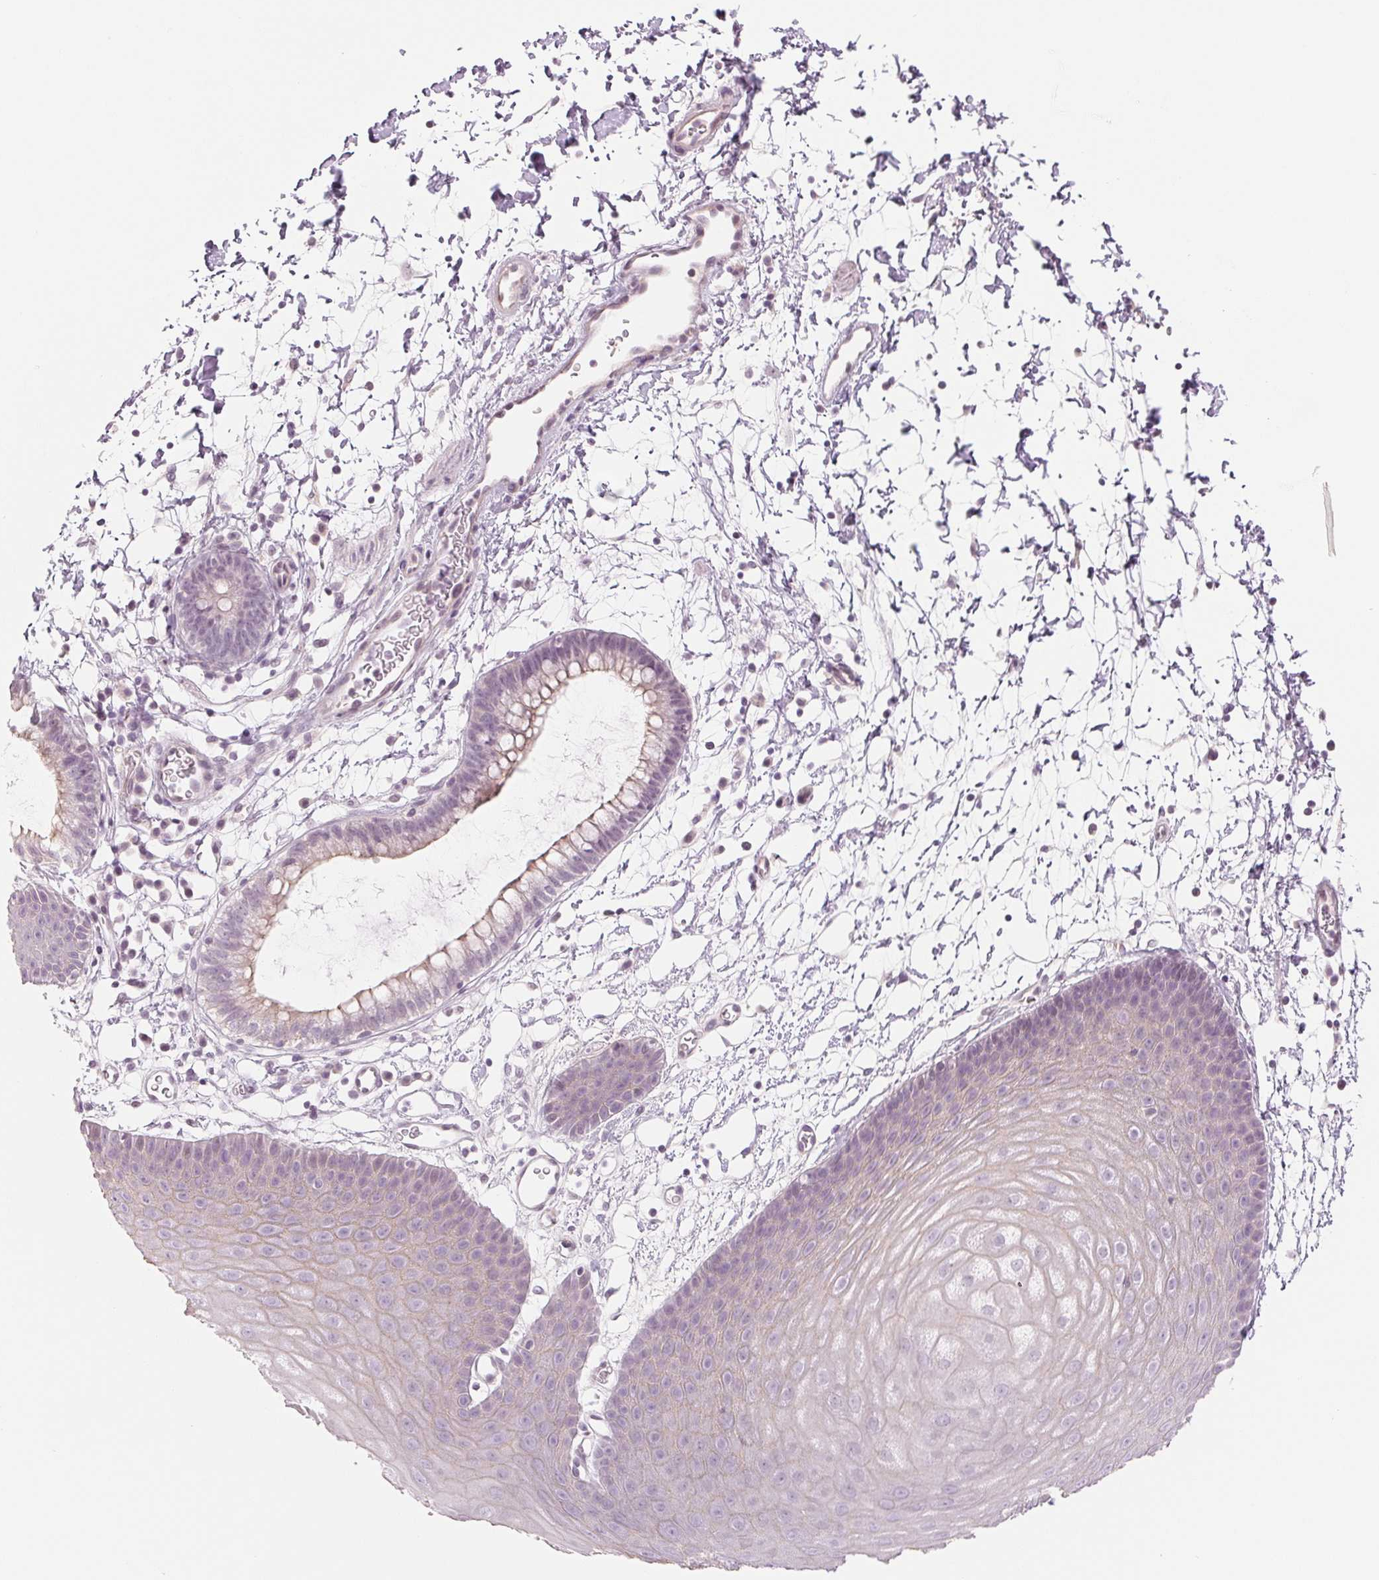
{"staining": {"intensity": "negative", "quantity": "none", "location": "none"}, "tissue": "skin", "cell_type": "Epidermal cells", "image_type": "normal", "snomed": [{"axis": "morphology", "description": "Normal tissue, NOS"}, {"axis": "topography", "description": "Anal"}], "caption": "A high-resolution image shows immunohistochemistry (IHC) staining of unremarkable skin, which displays no significant positivity in epidermal cells. Brightfield microscopy of IHC stained with DAB (3,3'-diaminobenzidine) (brown) and hematoxylin (blue), captured at high magnification.", "gene": "CCDC168", "patient": {"sex": "male", "age": 53}}